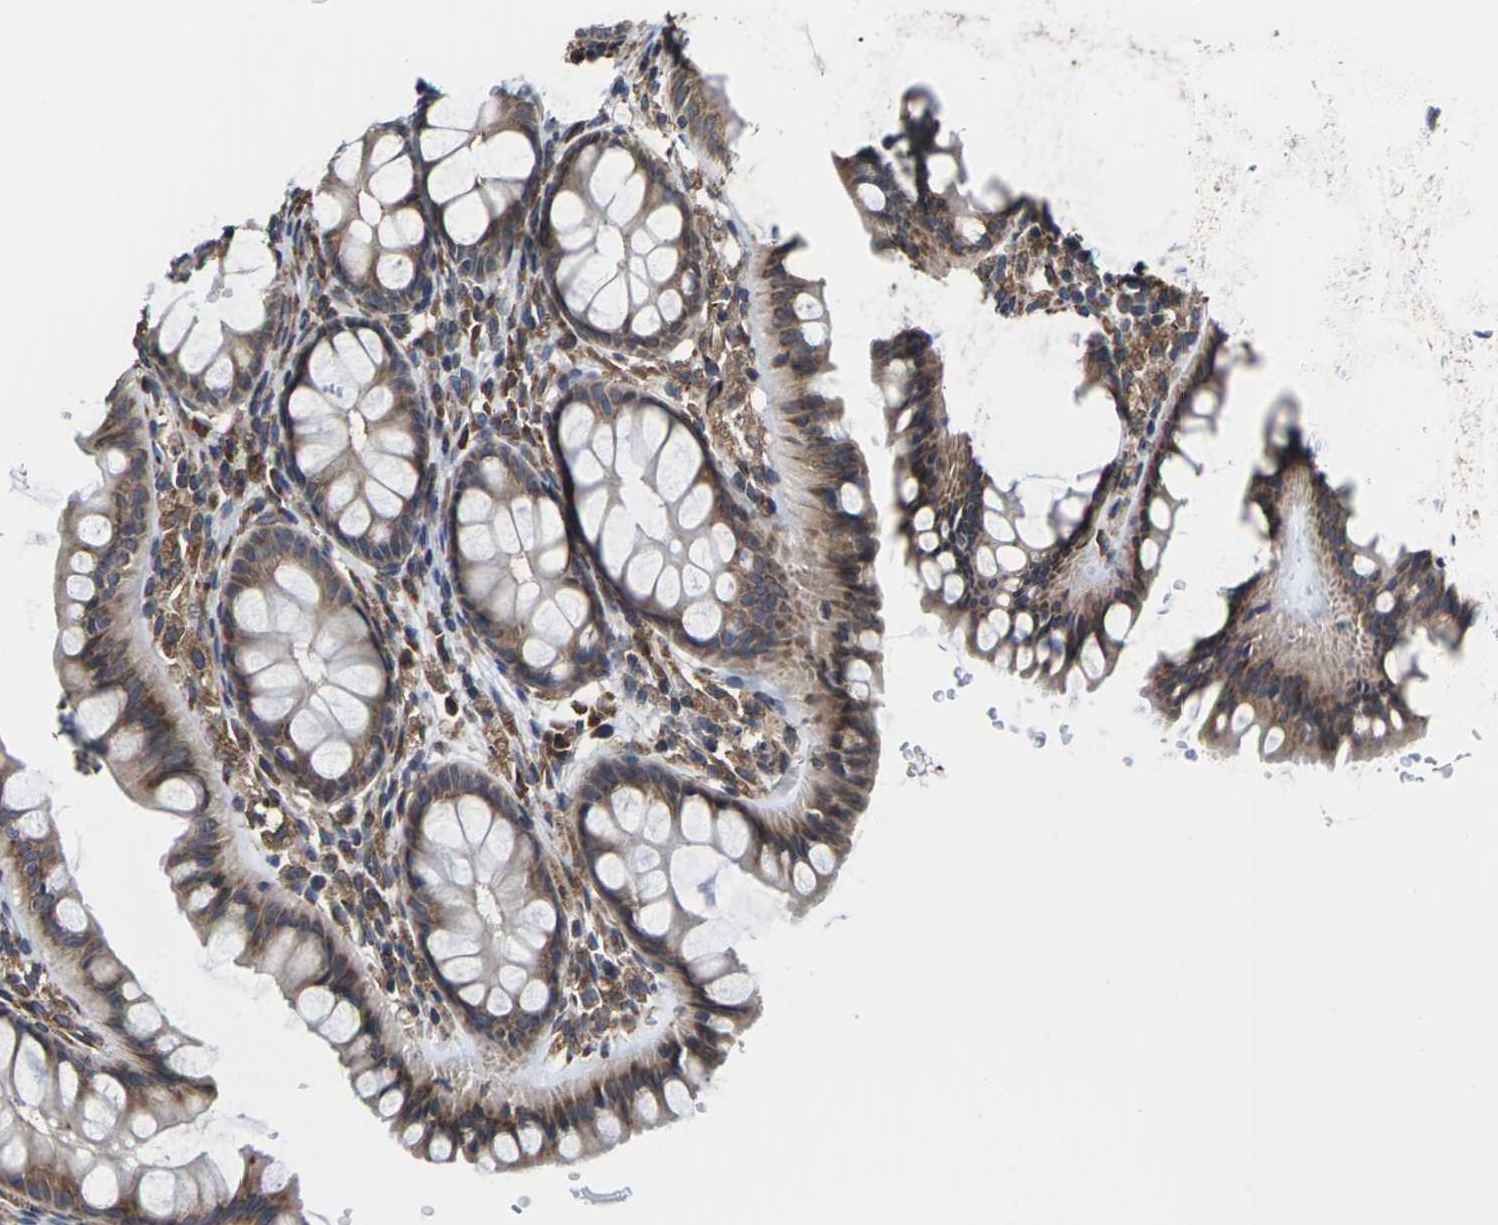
{"staining": {"intensity": "weak", "quantity": ">75%", "location": "cytoplasmic/membranous"}, "tissue": "colon", "cell_type": "Endothelial cells", "image_type": "normal", "snomed": [{"axis": "morphology", "description": "Normal tissue, NOS"}, {"axis": "topography", "description": "Colon"}], "caption": "DAB immunohistochemical staining of benign human colon shows weak cytoplasmic/membranous protein positivity in approximately >75% of endothelial cells. (IHC, brightfield microscopy, high magnification).", "gene": "PDZK1IP1", "patient": {"sex": "female", "age": 55}}